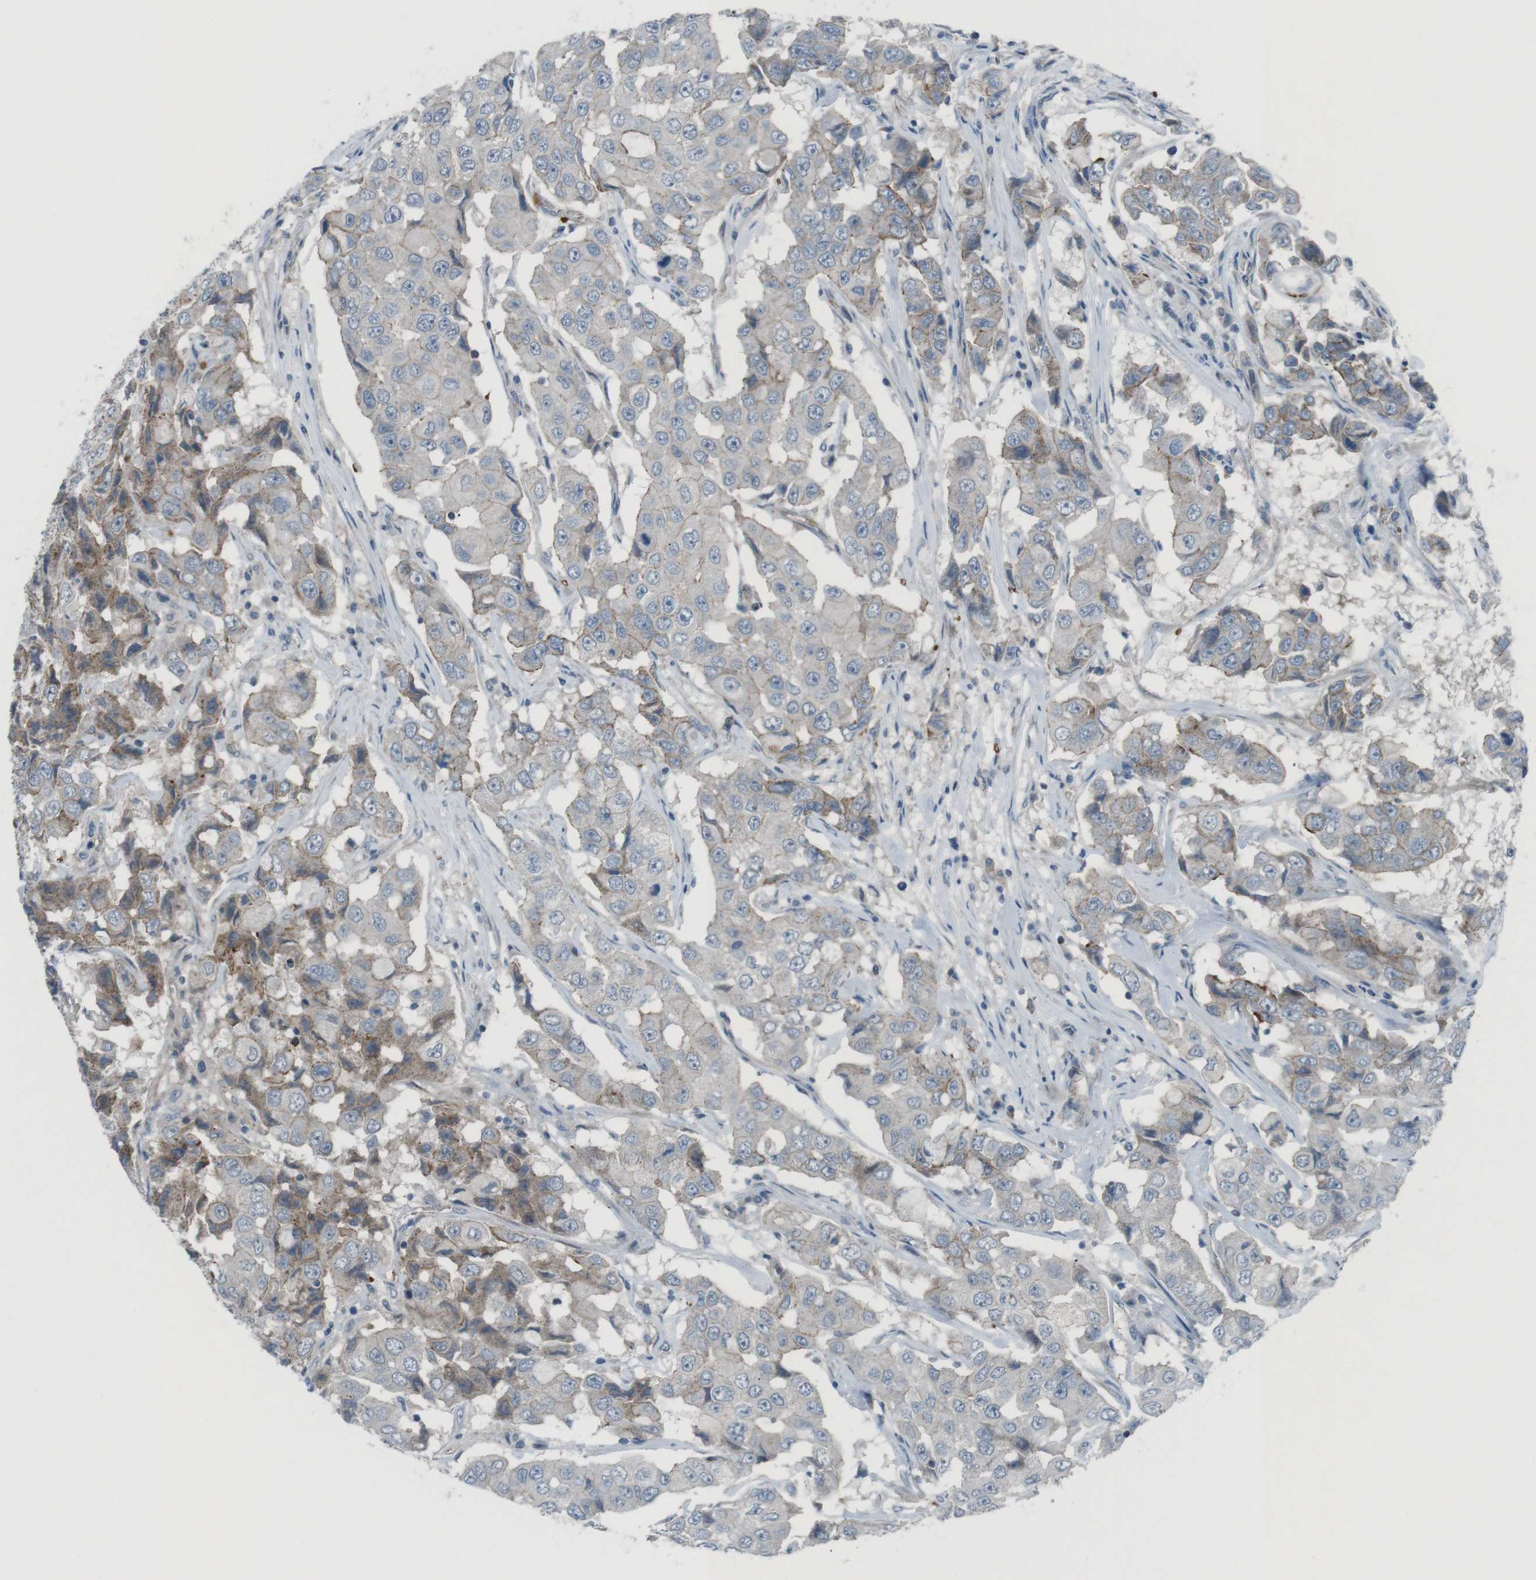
{"staining": {"intensity": "weak", "quantity": "25%-75%", "location": "cytoplasmic/membranous"}, "tissue": "breast cancer", "cell_type": "Tumor cells", "image_type": "cancer", "snomed": [{"axis": "morphology", "description": "Duct carcinoma"}, {"axis": "topography", "description": "Breast"}], "caption": "The photomicrograph reveals immunohistochemical staining of breast cancer. There is weak cytoplasmic/membranous positivity is present in about 25%-75% of tumor cells. The staining is performed using DAB brown chromogen to label protein expression. The nuclei are counter-stained blue using hematoxylin.", "gene": "SPTA1", "patient": {"sex": "female", "age": 27}}